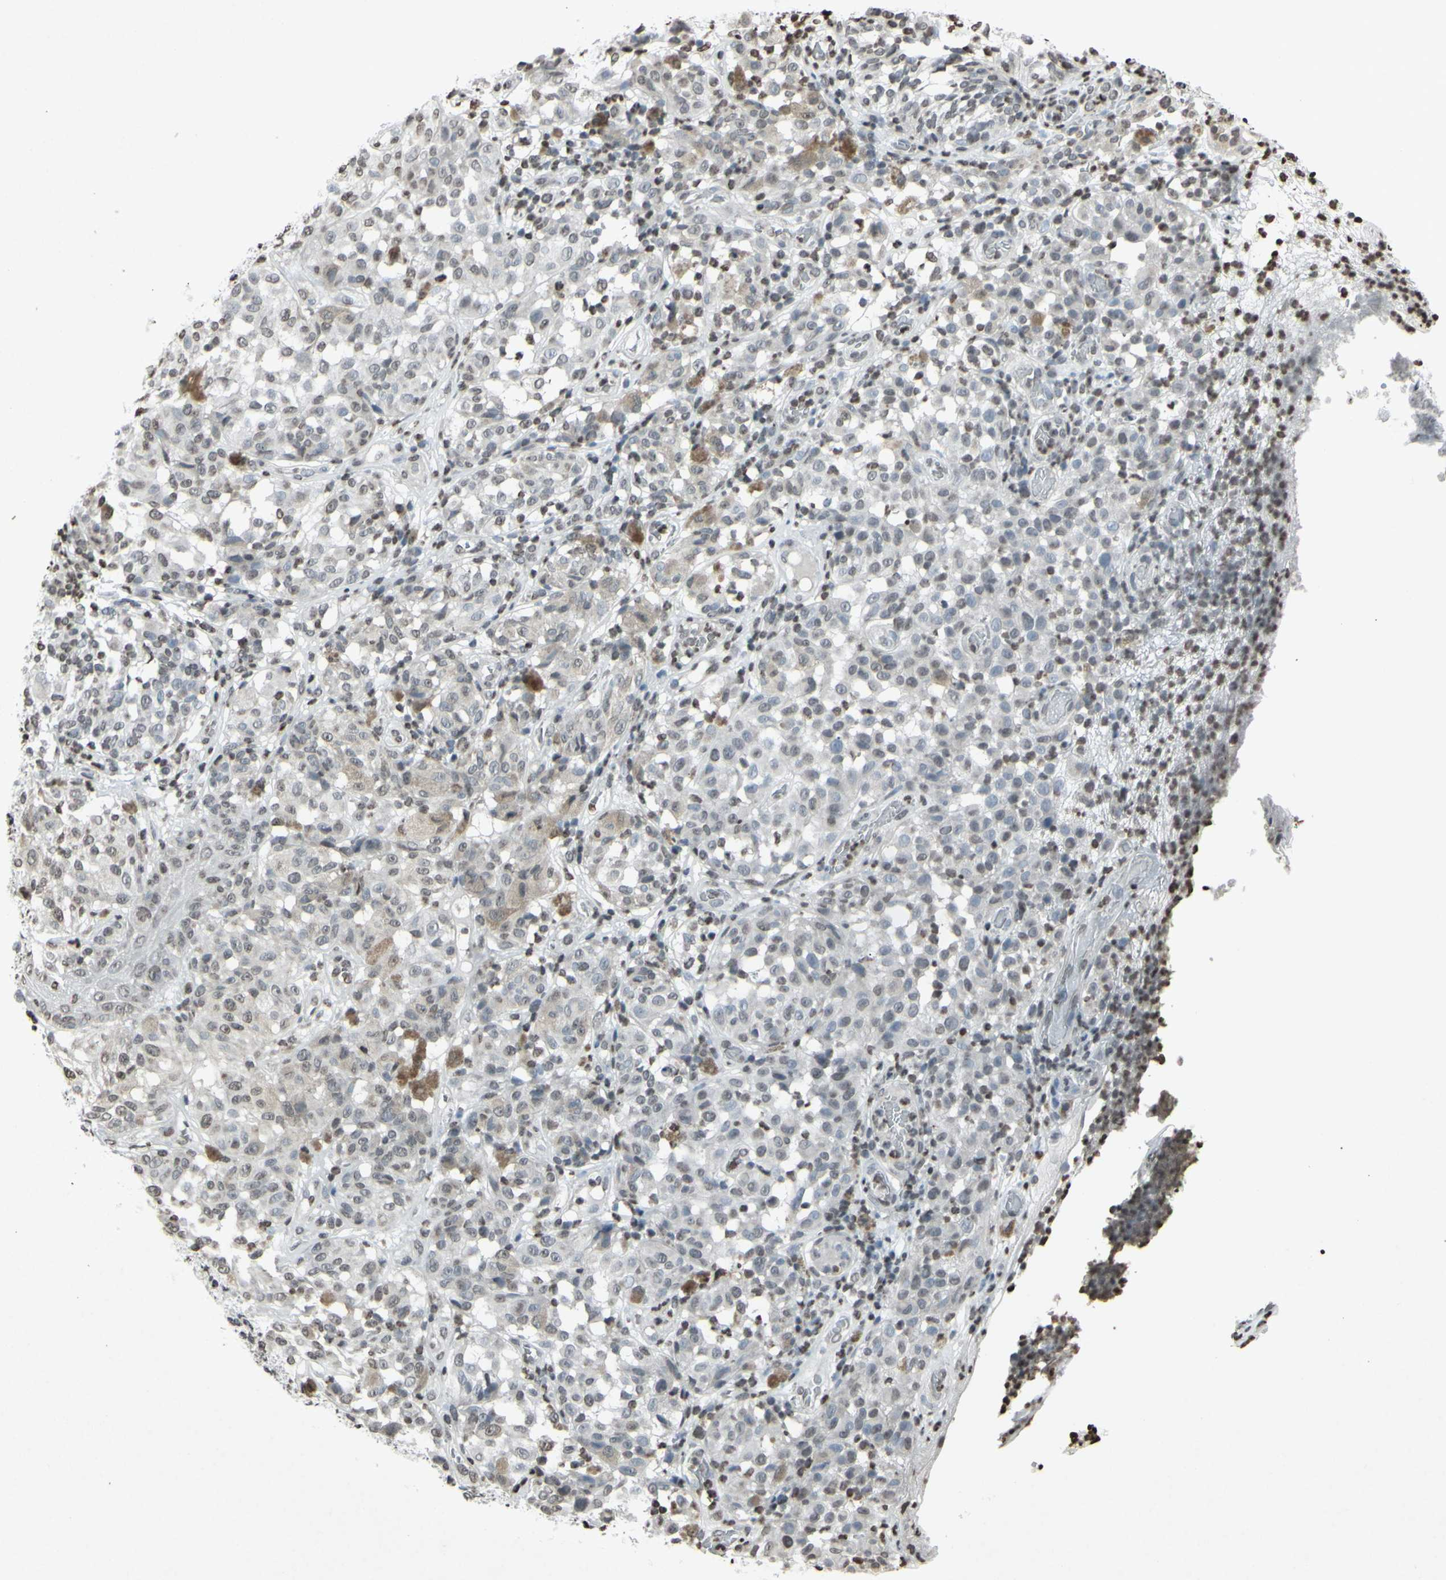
{"staining": {"intensity": "weak", "quantity": "<25%", "location": "cytoplasmic/membranous"}, "tissue": "melanoma", "cell_type": "Tumor cells", "image_type": "cancer", "snomed": [{"axis": "morphology", "description": "Malignant melanoma, NOS"}, {"axis": "topography", "description": "Skin"}], "caption": "Malignant melanoma stained for a protein using IHC displays no expression tumor cells.", "gene": "CD79B", "patient": {"sex": "female", "age": 46}}